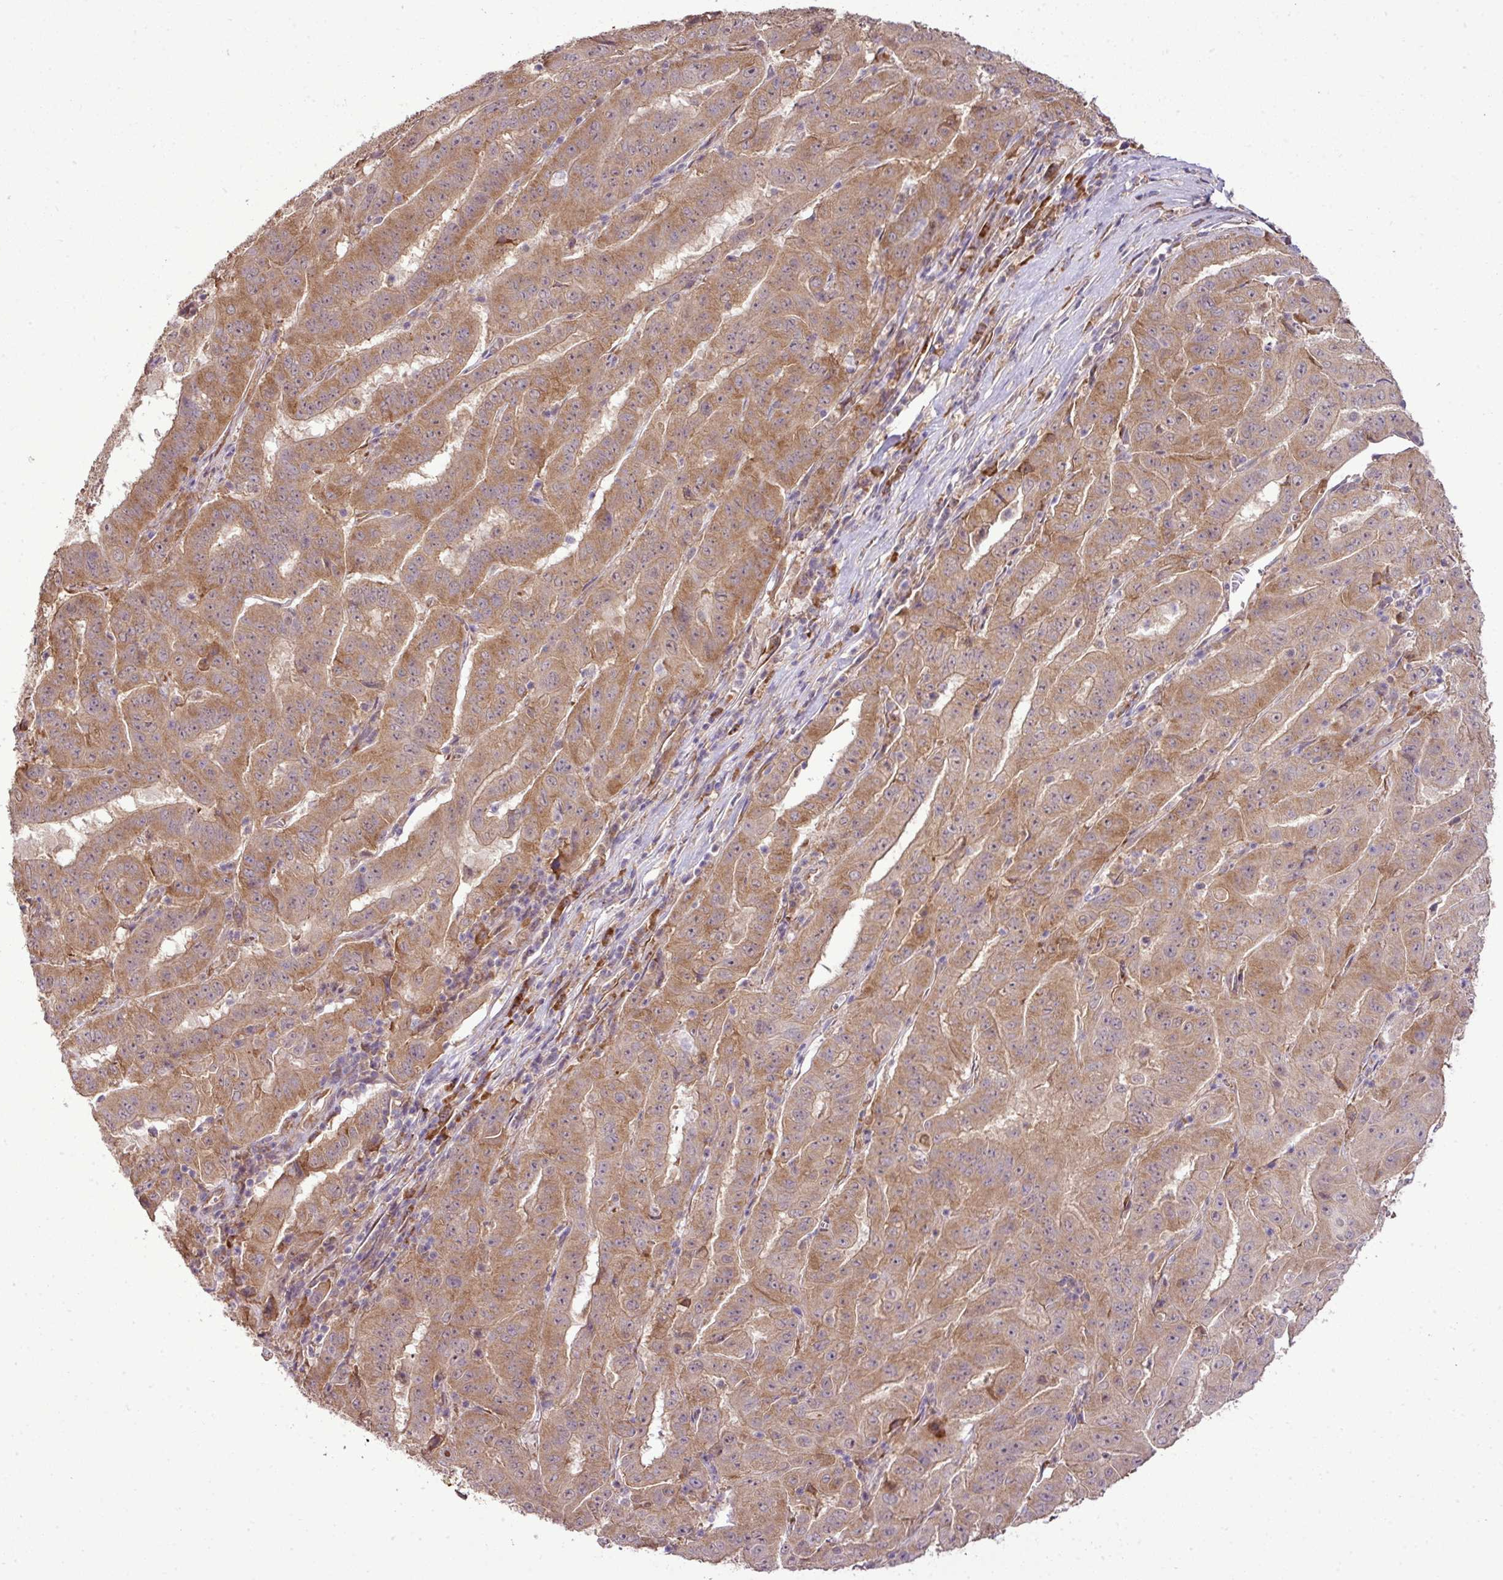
{"staining": {"intensity": "moderate", "quantity": ">75%", "location": "cytoplasmic/membranous"}, "tissue": "pancreatic cancer", "cell_type": "Tumor cells", "image_type": "cancer", "snomed": [{"axis": "morphology", "description": "Adenocarcinoma, NOS"}, {"axis": "topography", "description": "Pancreas"}], "caption": "Tumor cells show moderate cytoplasmic/membranous expression in about >75% of cells in pancreatic cancer.", "gene": "DNAAF4", "patient": {"sex": "male", "age": 63}}